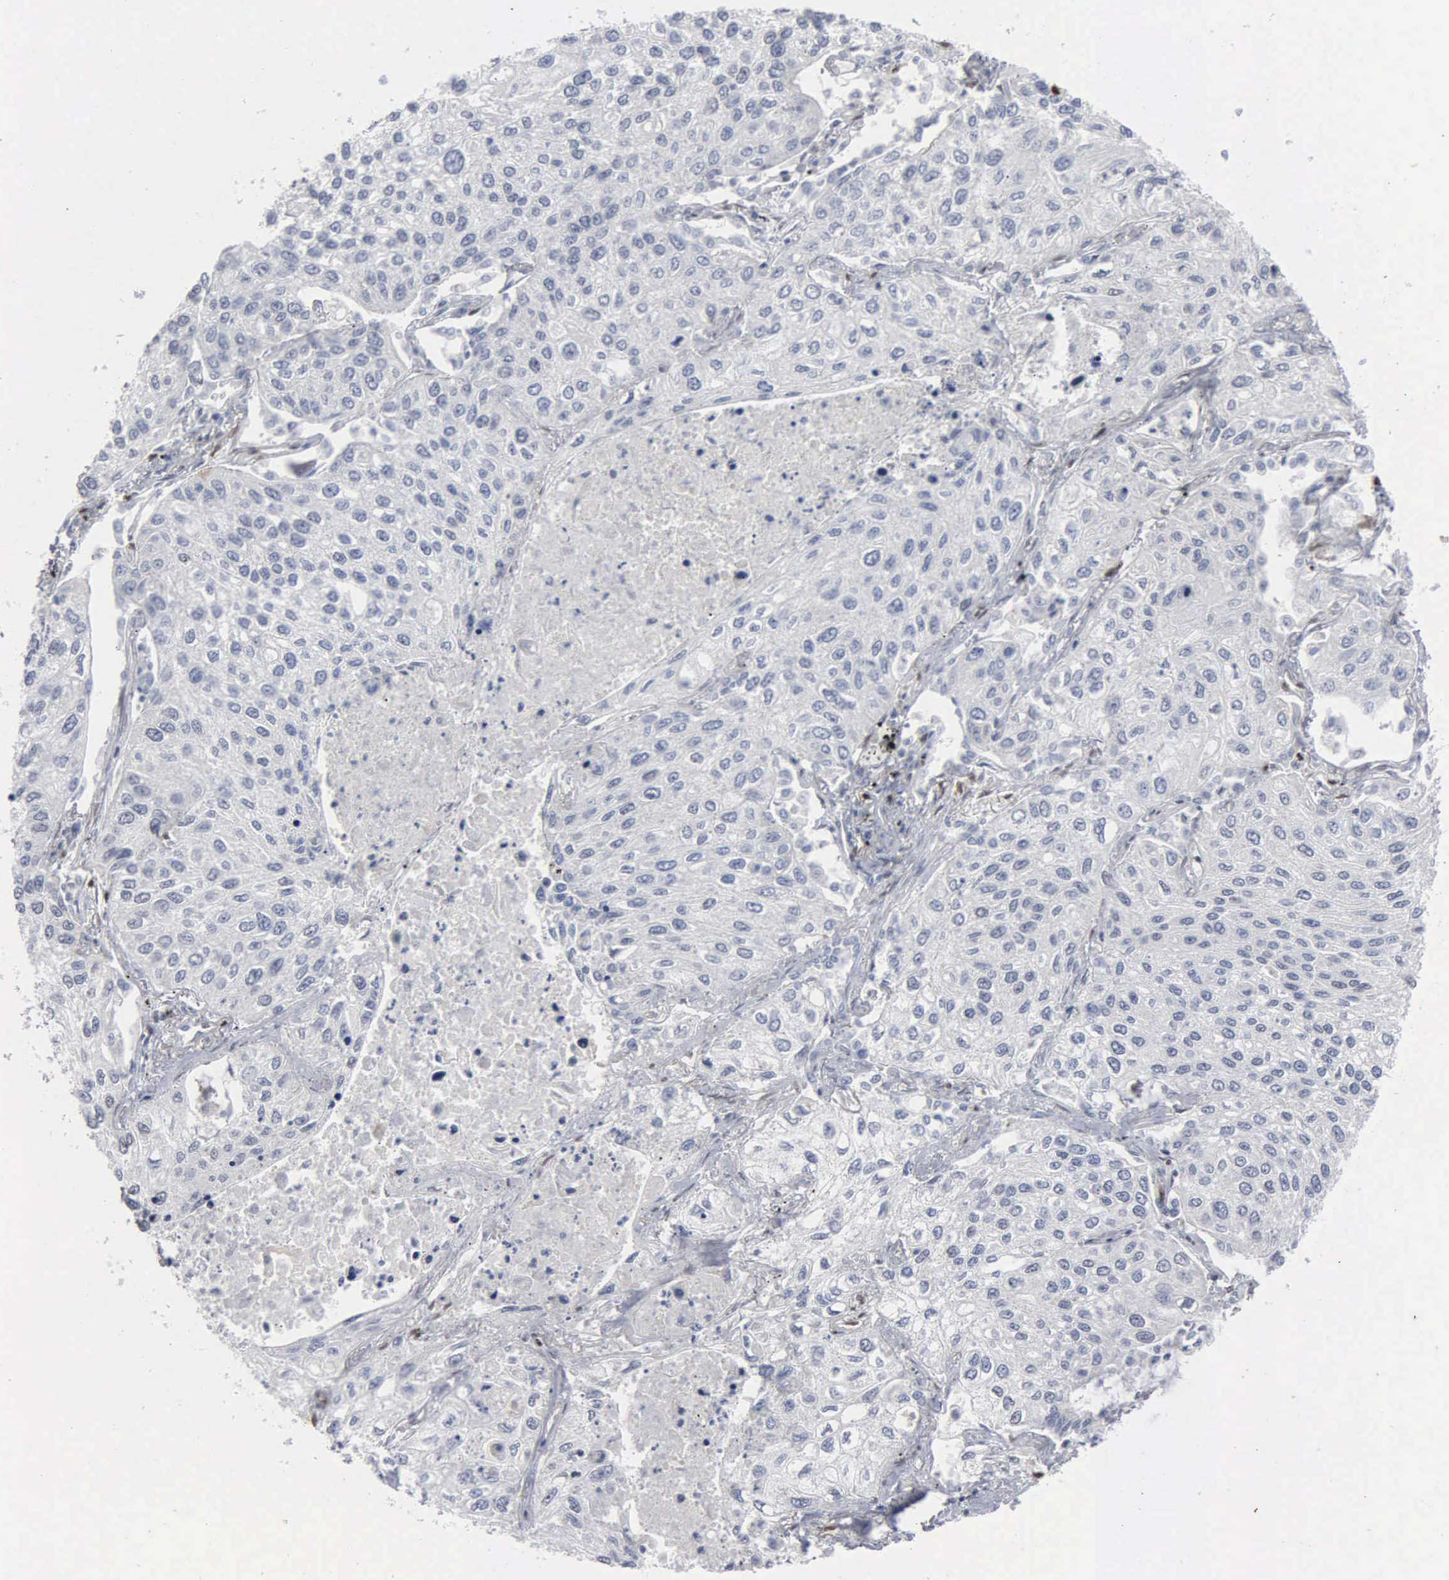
{"staining": {"intensity": "negative", "quantity": "none", "location": "none"}, "tissue": "lung cancer", "cell_type": "Tumor cells", "image_type": "cancer", "snomed": [{"axis": "morphology", "description": "Squamous cell carcinoma, NOS"}, {"axis": "topography", "description": "Lung"}], "caption": "Tumor cells show no significant protein positivity in lung cancer (squamous cell carcinoma).", "gene": "FGF2", "patient": {"sex": "male", "age": 75}}